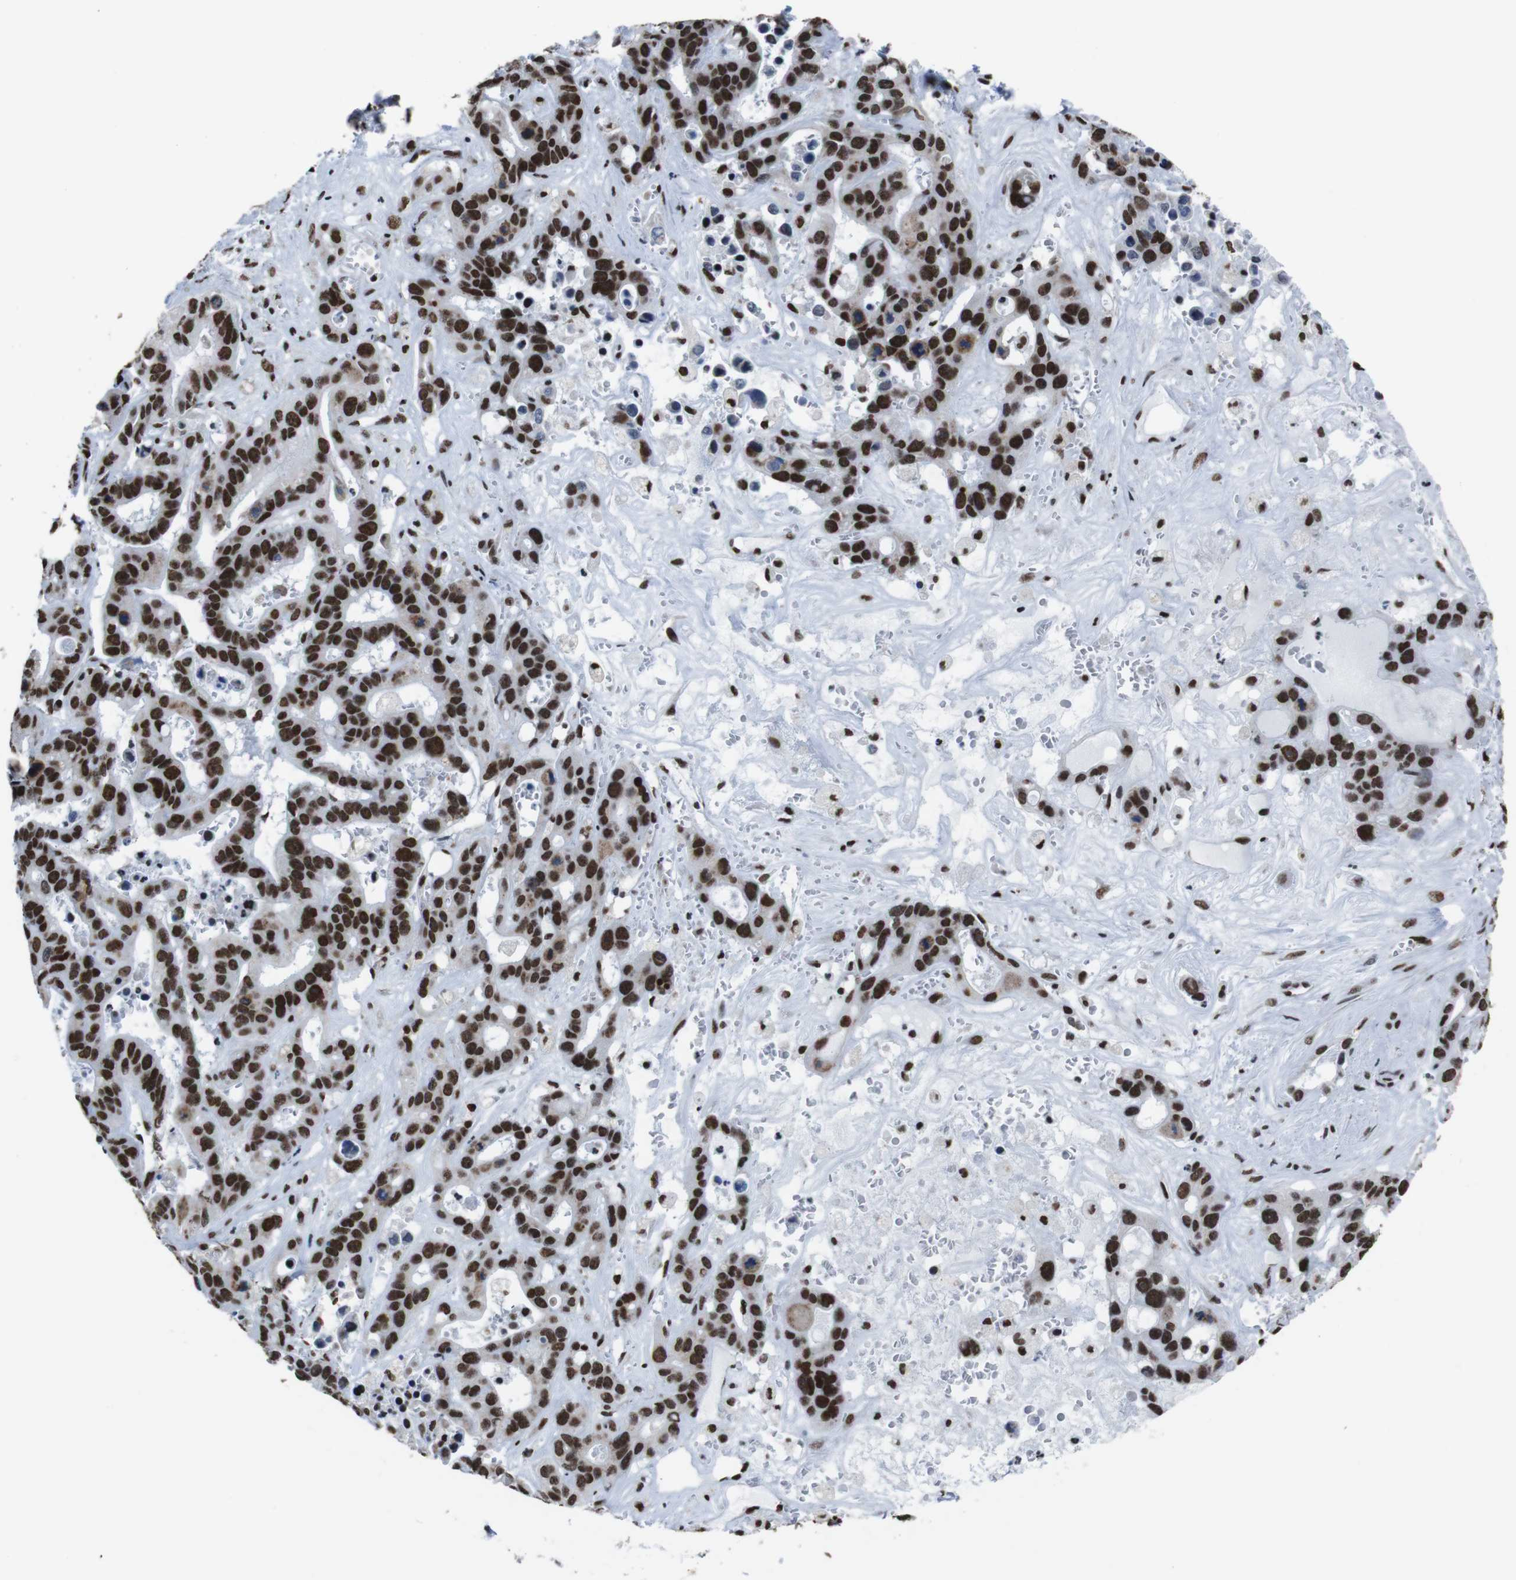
{"staining": {"intensity": "strong", "quantity": ">75%", "location": "nuclear"}, "tissue": "liver cancer", "cell_type": "Tumor cells", "image_type": "cancer", "snomed": [{"axis": "morphology", "description": "Cholangiocarcinoma"}, {"axis": "topography", "description": "Liver"}], "caption": "A high-resolution photomicrograph shows IHC staining of liver cancer, which demonstrates strong nuclear positivity in approximately >75% of tumor cells. The protein is stained brown, and the nuclei are stained in blue (DAB IHC with brightfield microscopy, high magnification).", "gene": "ROMO1", "patient": {"sex": "female", "age": 65}}